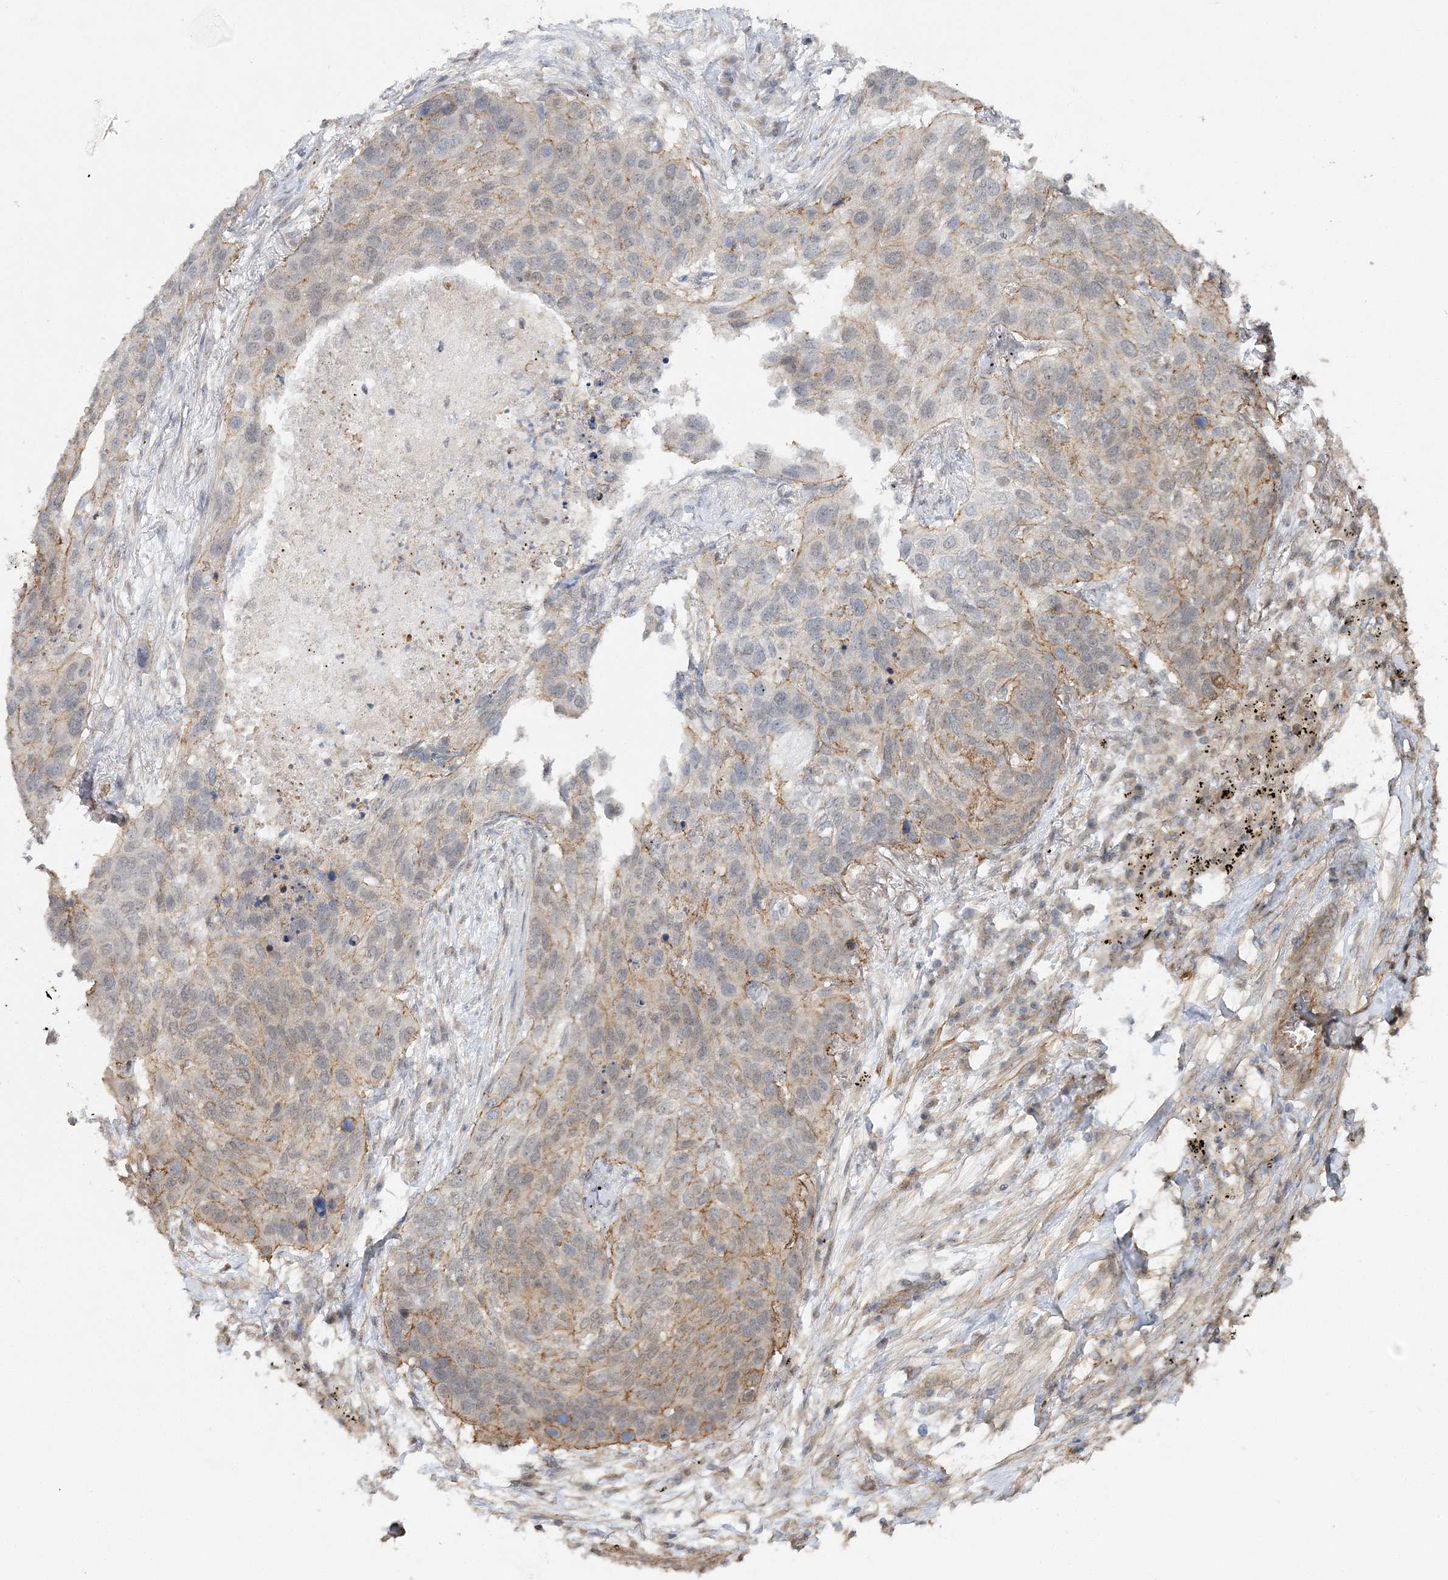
{"staining": {"intensity": "weak", "quantity": "<25%", "location": "cytoplasmic/membranous"}, "tissue": "lung cancer", "cell_type": "Tumor cells", "image_type": "cancer", "snomed": [{"axis": "morphology", "description": "Squamous cell carcinoma, NOS"}, {"axis": "topography", "description": "Lung"}], "caption": "The immunohistochemistry micrograph has no significant expression in tumor cells of lung cancer tissue.", "gene": "MAT2B", "patient": {"sex": "female", "age": 63}}